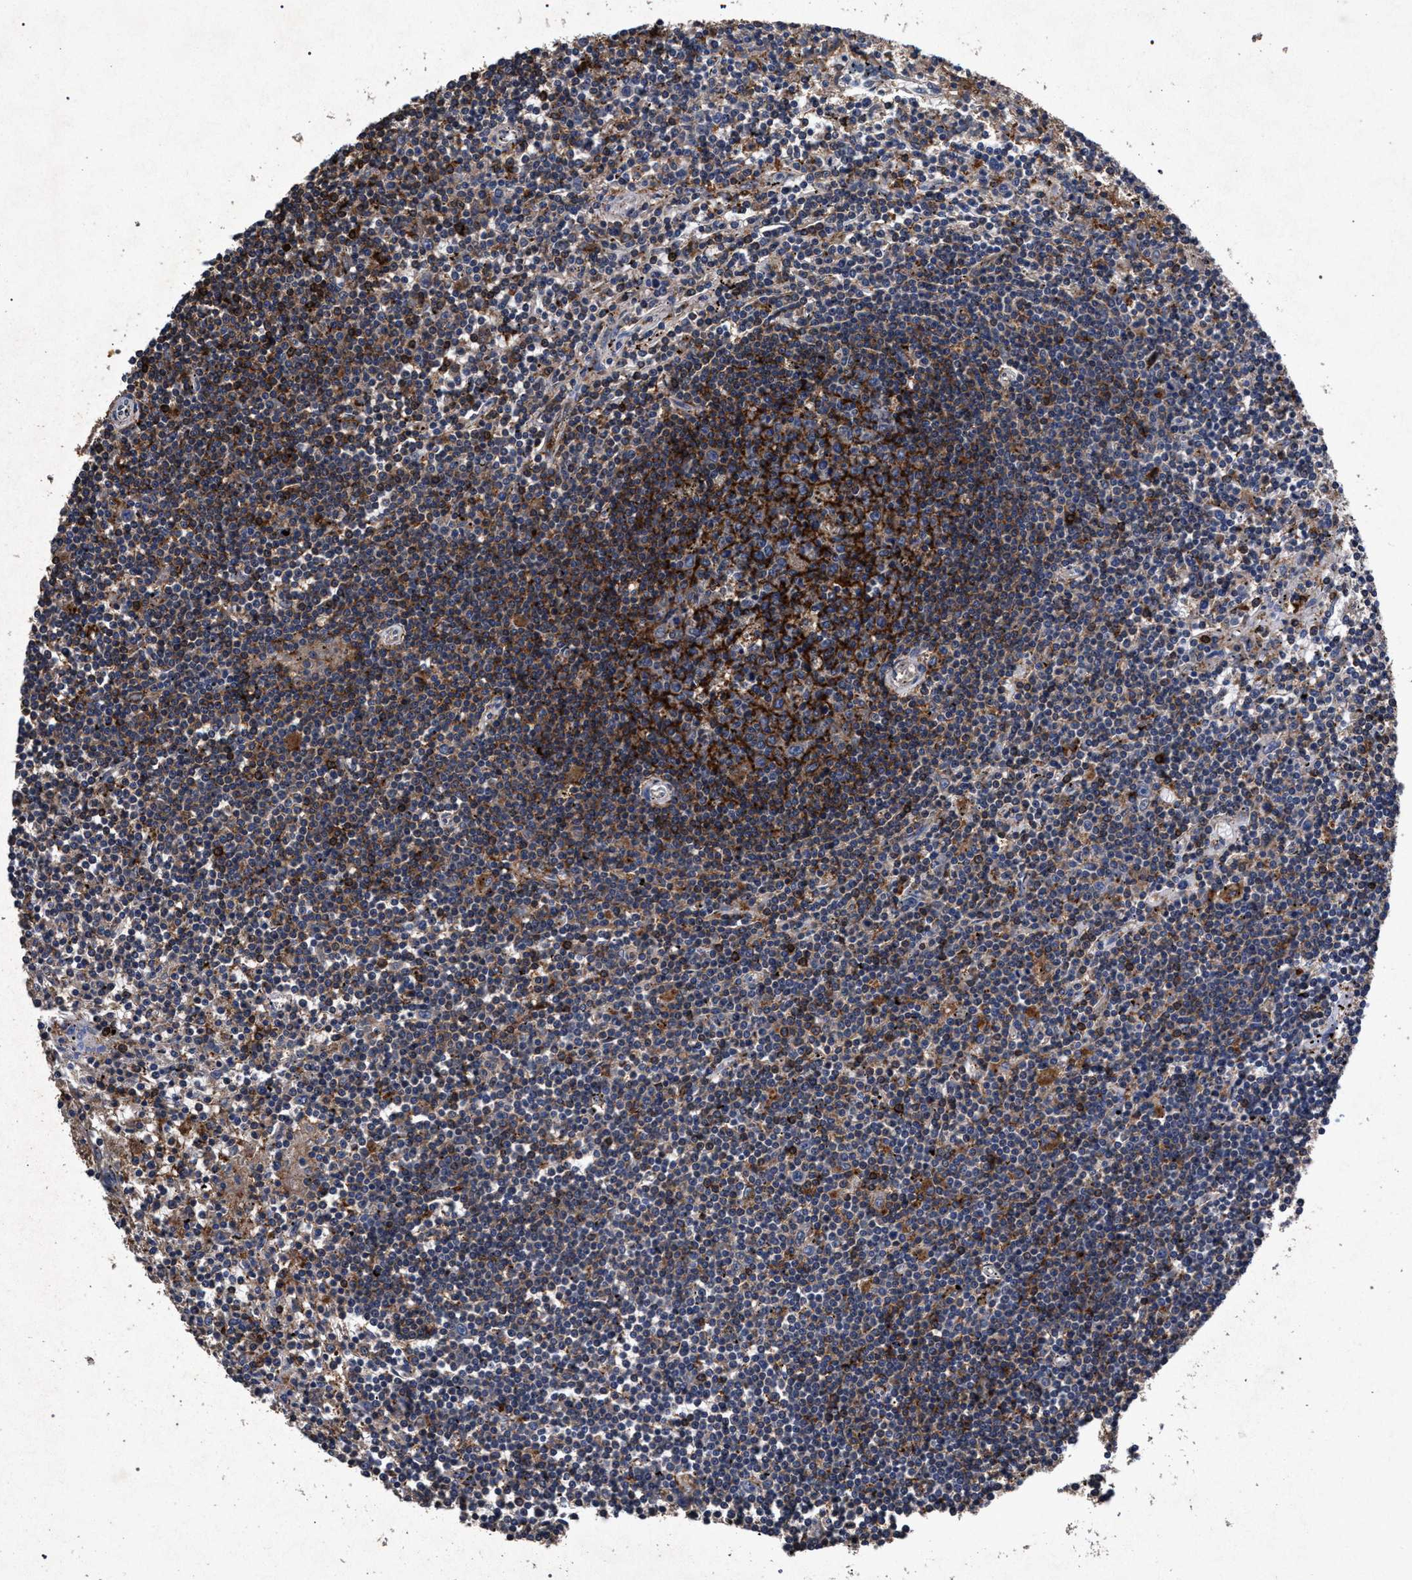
{"staining": {"intensity": "weak", "quantity": "<25%", "location": "cytoplasmic/membranous"}, "tissue": "lymphoma", "cell_type": "Tumor cells", "image_type": "cancer", "snomed": [{"axis": "morphology", "description": "Malignant lymphoma, non-Hodgkin's type, Low grade"}, {"axis": "topography", "description": "Spleen"}], "caption": "Malignant lymphoma, non-Hodgkin's type (low-grade) was stained to show a protein in brown. There is no significant staining in tumor cells.", "gene": "MARCKS", "patient": {"sex": "male", "age": 76}}